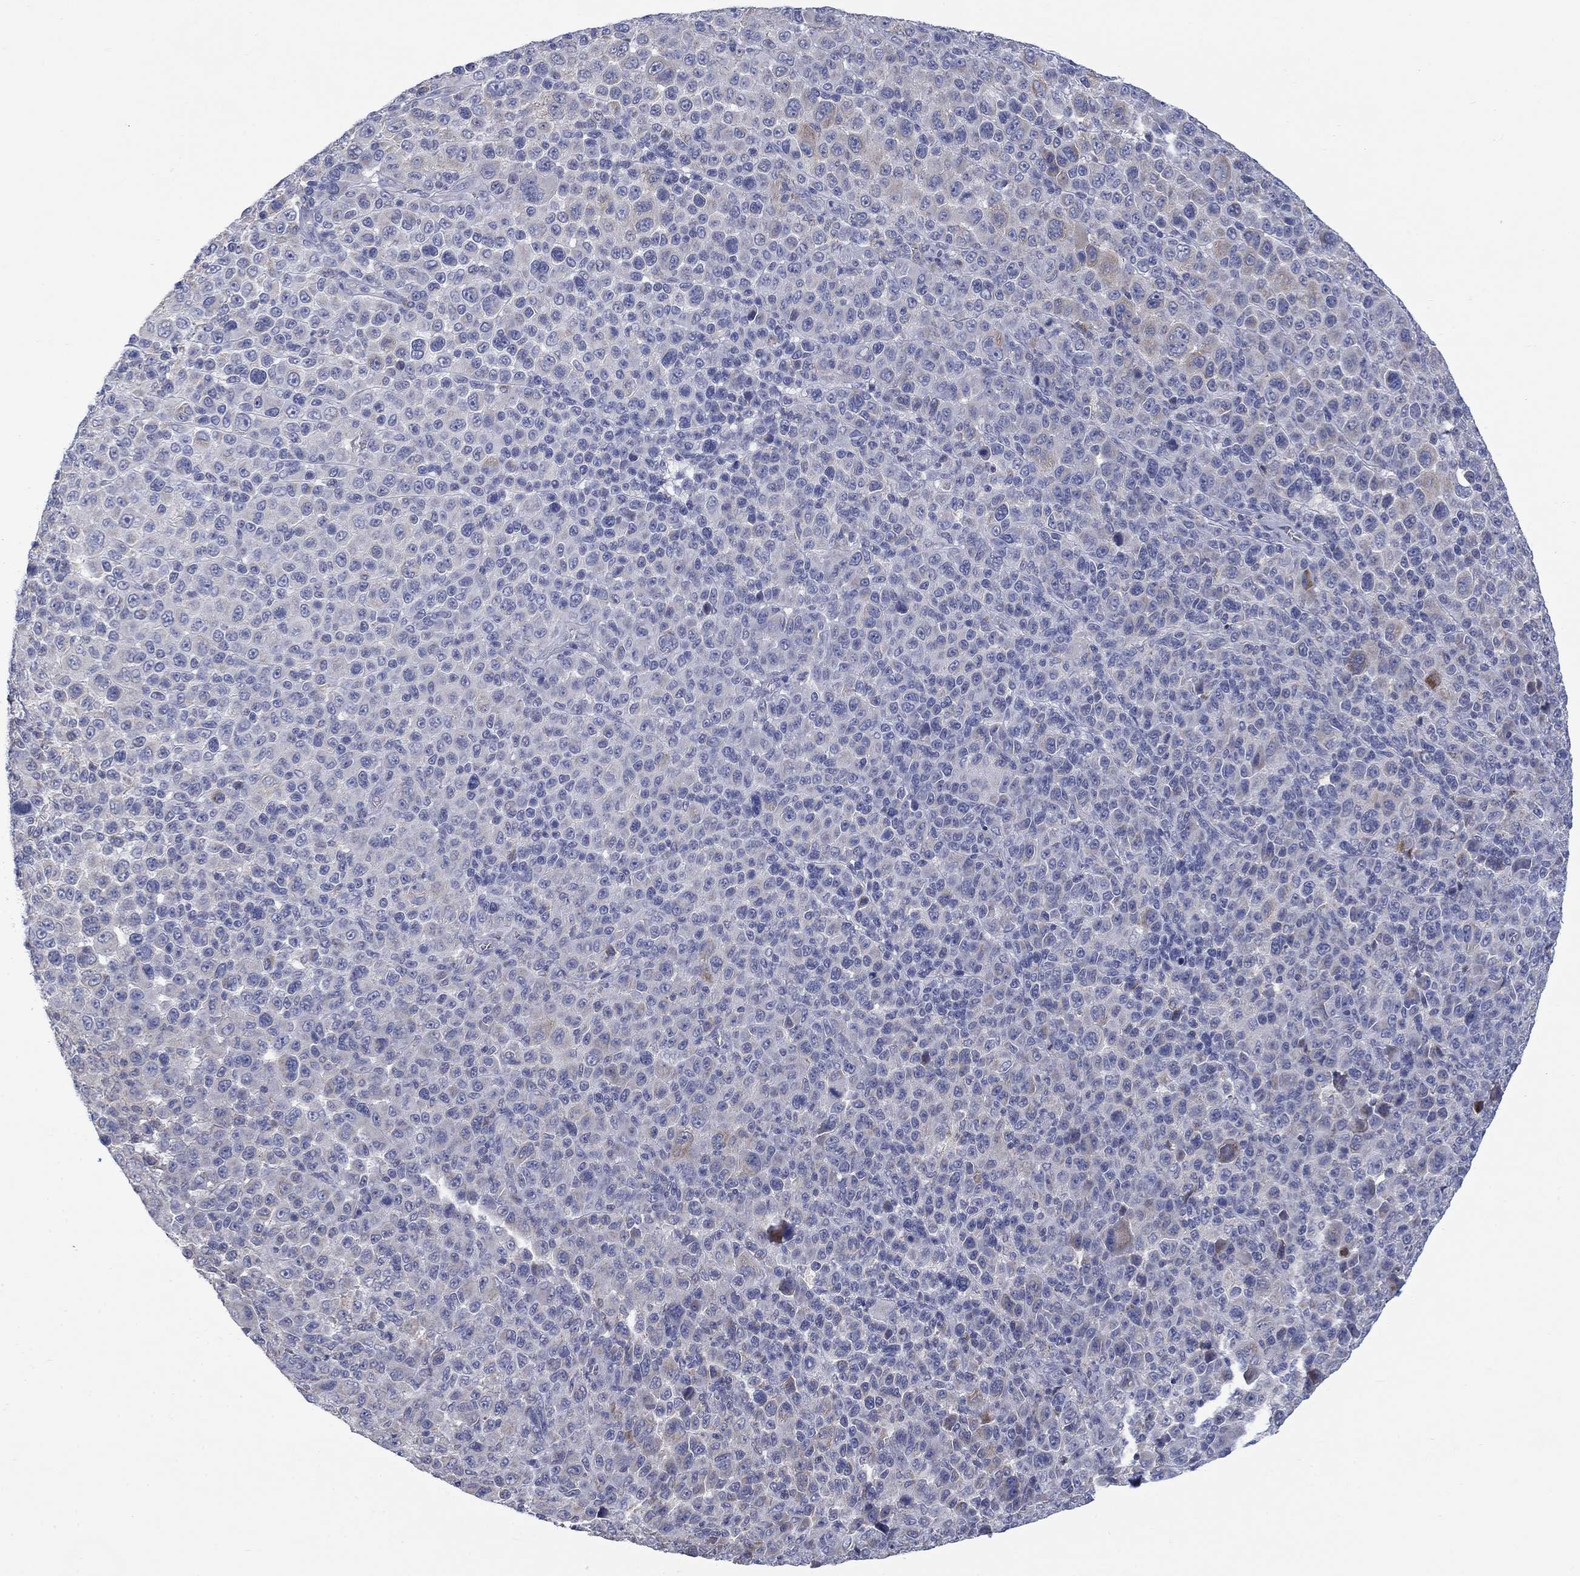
{"staining": {"intensity": "moderate", "quantity": "<25%", "location": "cytoplasmic/membranous"}, "tissue": "melanoma", "cell_type": "Tumor cells", "image_type": "cancer", "snomed": [{"axis": "morphology", "description": "Malignant melanoma, NOS"}, {"axis": "topography", "description": "Skin"}], "caption": "Immunohistochemical staining of human malignant melanoma reveals low levels of moderate cytoplasmic/membranous positivity in about <25% of tumor cells.", "gene": "FRK", "patient": {"sex": "female", "age": 57}}